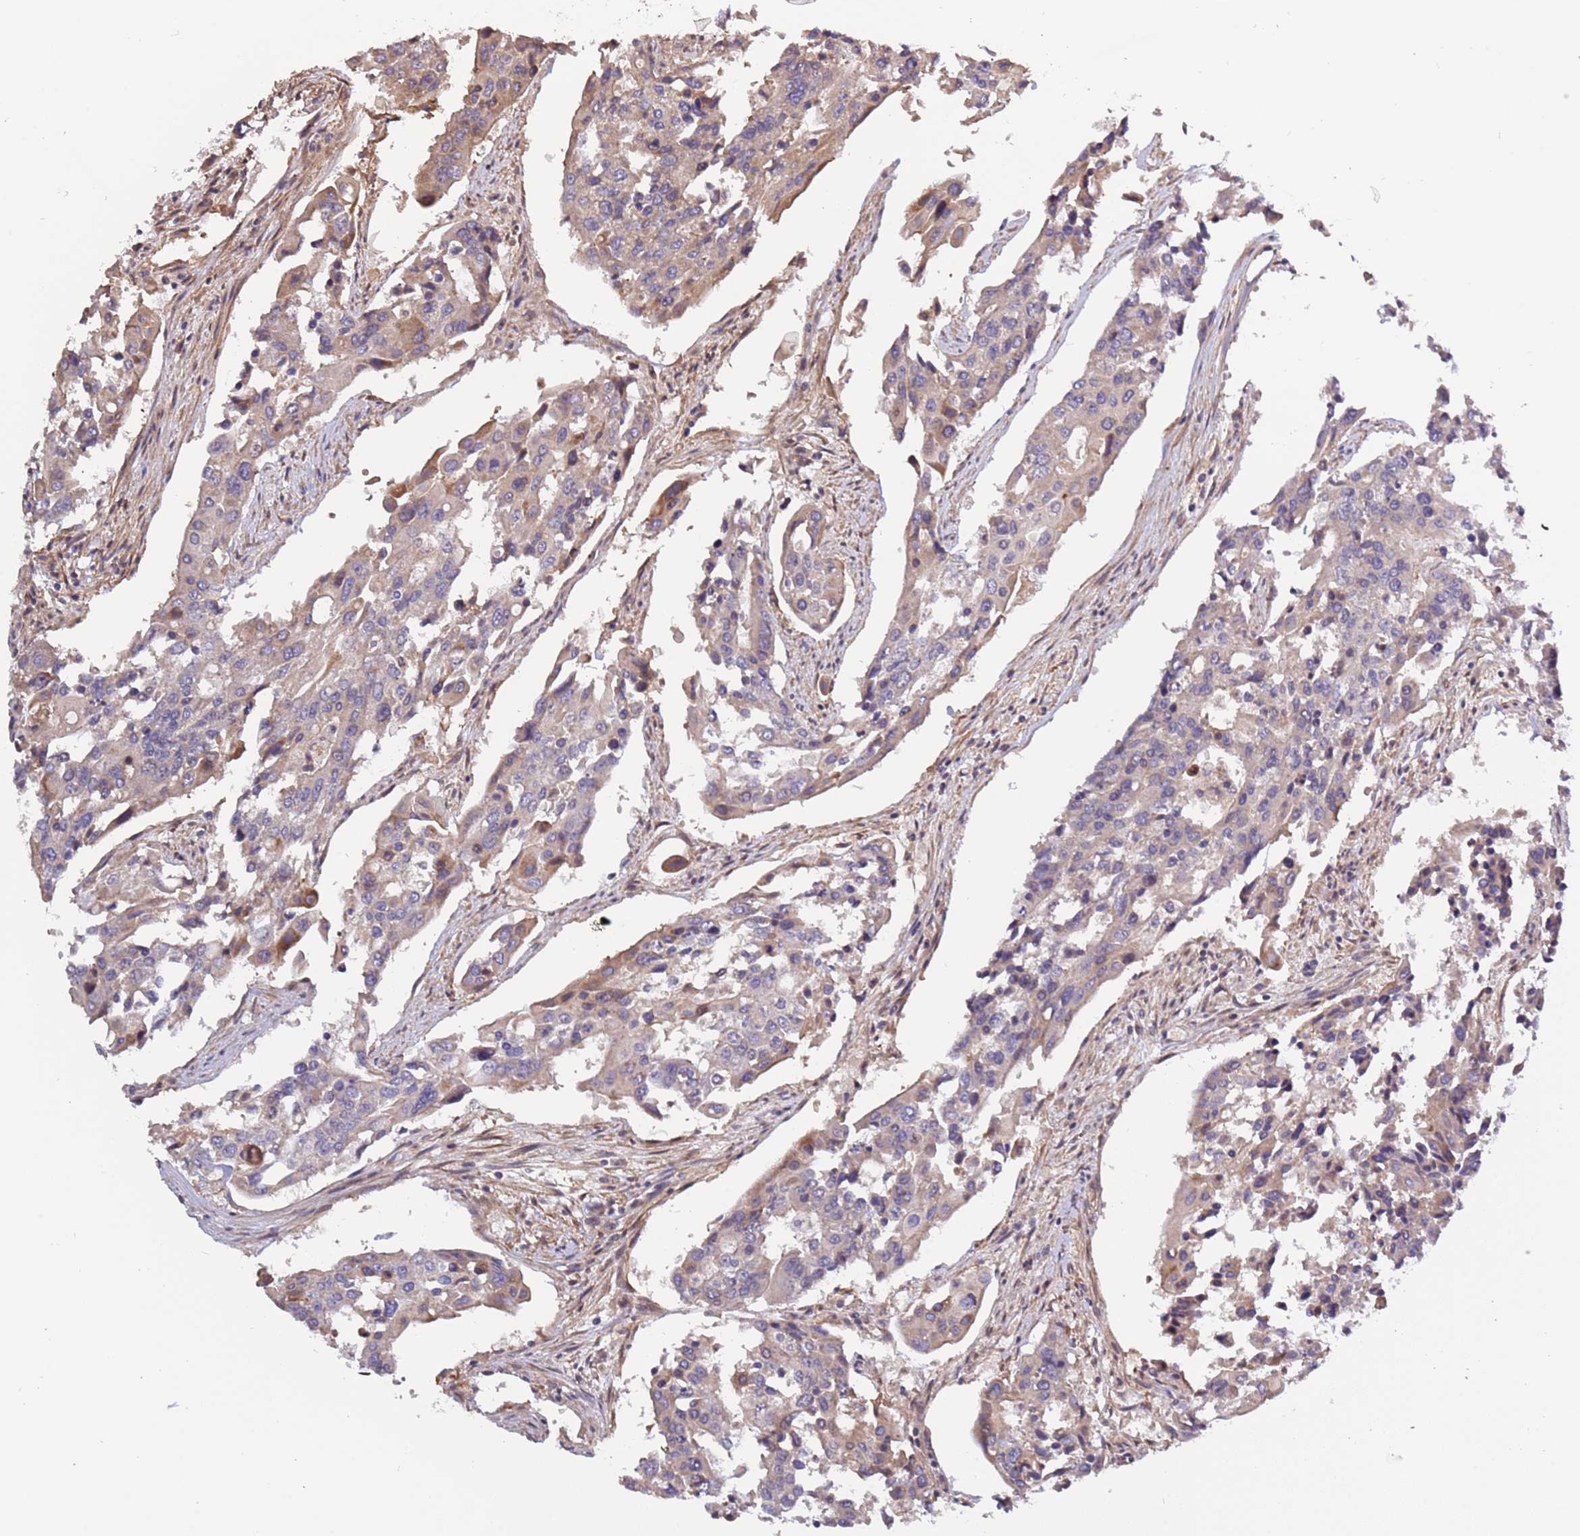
{"staining": {"intensity": "weak", "quantity": "25%-75%", "location": "cytoplasmic/membranous"}, "tissue": "colorectal cancer", "cell_type": "Tumor cells", "image_type": "cancer", "snomed": [{"axis": "morphology", "description": "Adenocarcinoma, NOS"}, {"axis": "topography", "description": "Colon"}], "caption": "High-magnification brightfield microscopy of colorectal cancer (adenocarcinoma) stained with DAB (brown) and counterstained with hematoxylin (blue). tumor cells exhibit weak cytoplasmic/membranous expression is seen in about25%-75% of cells.", "gene": "LAMB4", "patient": {"sex": "male", "age": 77}}